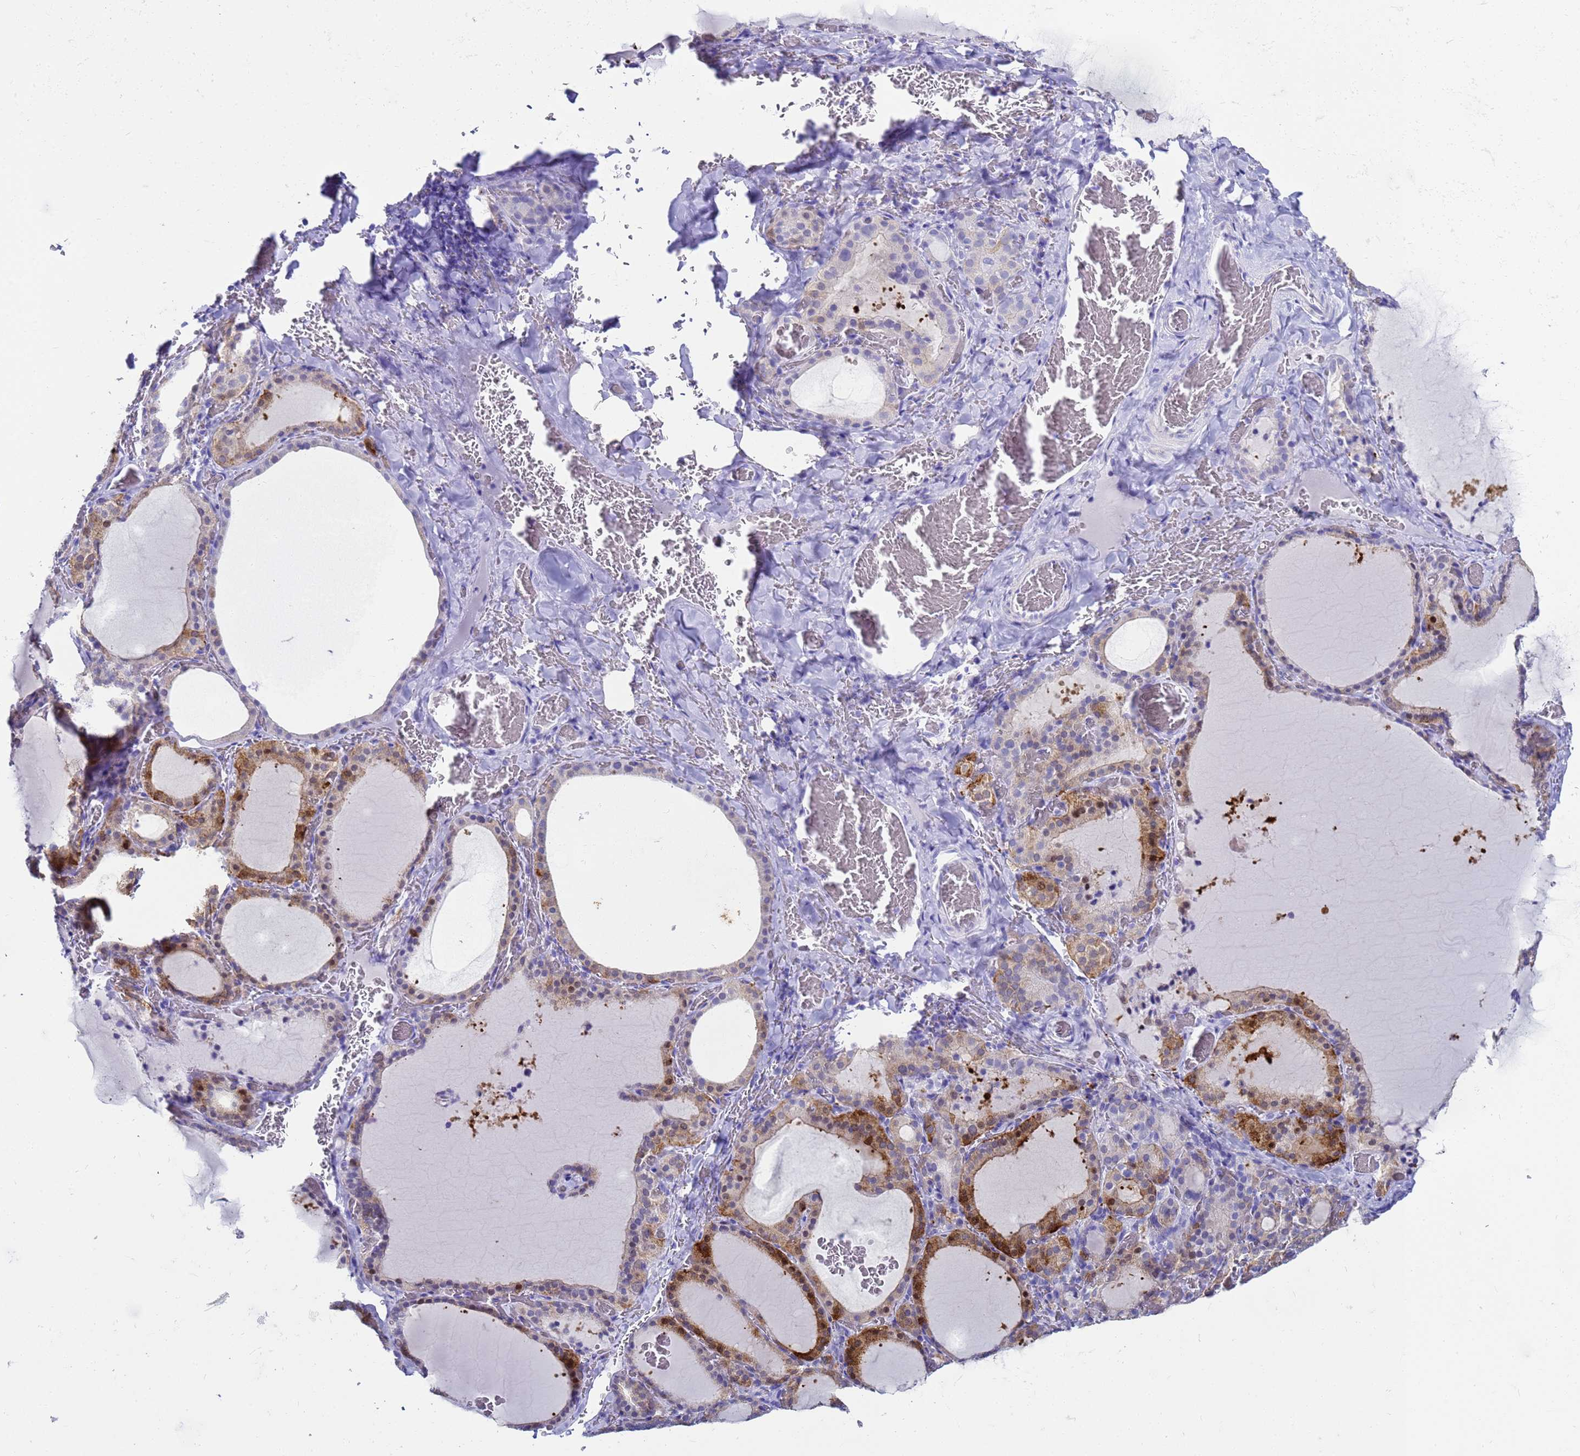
{"staining": {"intensity": "moderate", "quantity": "<25%", "location": "cytoplasmic/membranous"}, "tissue": "thyroid gland", "cell_type": "Glandular cells", "image_type": "normal", "snomed": [{"axis": "morphology", "description": "Normal tissue, NOS"}, {"axis": "topography", "description": "Thyroid gland"}], "caption": "Immunohistochemistry image of benign thyroid gland: human thyroid gland stained using immunohistochemistry (IHC) reveals low levels of moderate protein expression localized specifically in the cytoplasmic/membranous of glandular cells, appearing as a cytoplasmic/membranous brown color.", "gene": "CKB", "patient": {"sex": "female", "age": 39}}